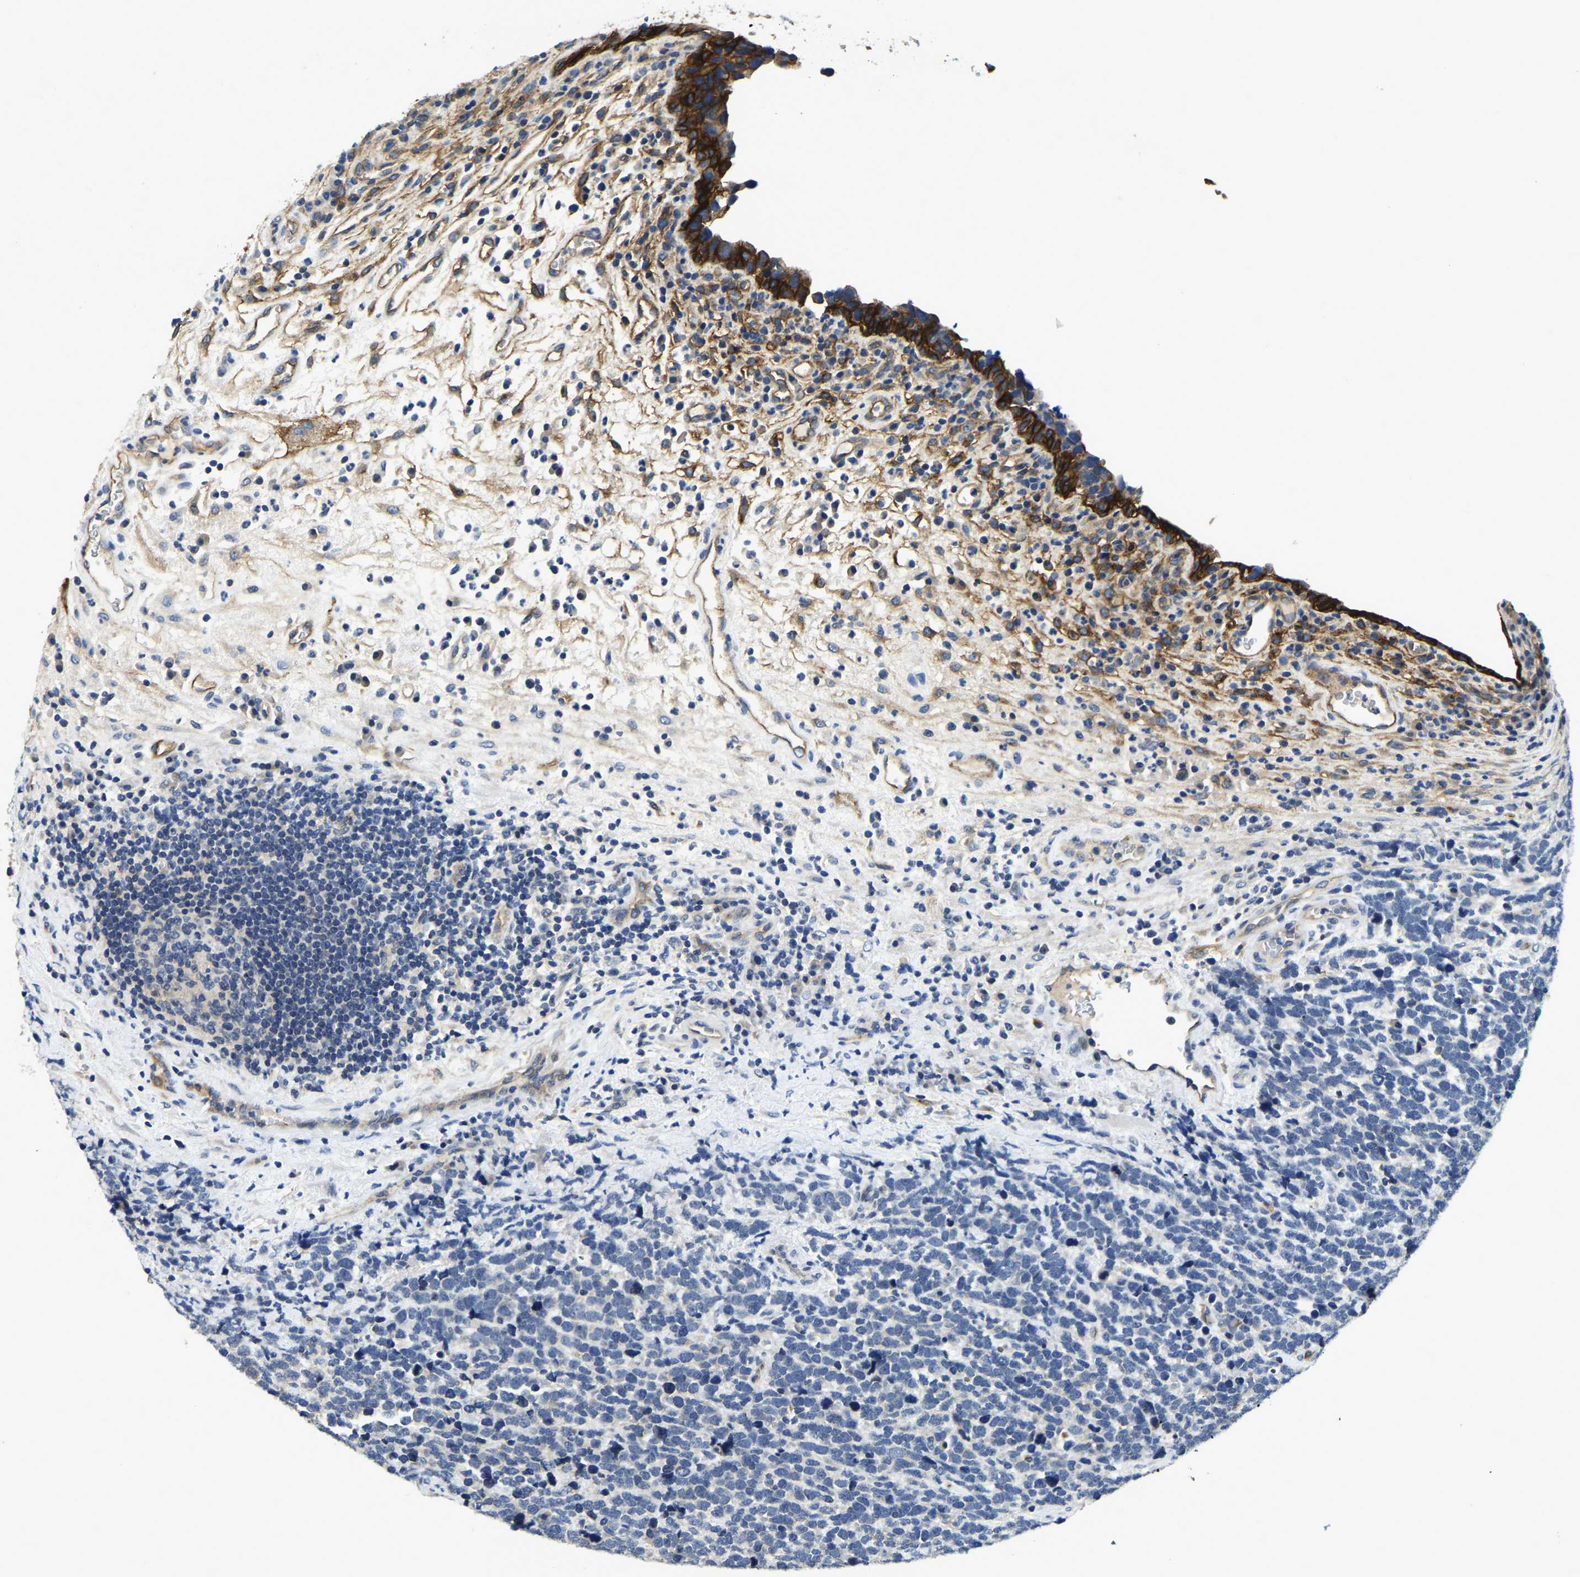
{"staining": {"intensity": "negative", "quantity": "none", "location": "none"}, "tissue": "urothelial cancer", "cell_type": "Tumor cells", "image_type": "cancer", "snomed": [{"axis": "morphology", "description": "Urothelial carcinoma, High grade"}, {"axis": "topography", "description": "Urinary bladder"}], "caption": "IHC image of neoplastic tissue: human urothelial carcinoma (high-grade) stained with DAB (3,3'-diaminobenzidine) exhibits no significant protein positivity in tumor cells.", "gene": "ITGA2", "patient": {"sex": "female", "age": 82}}